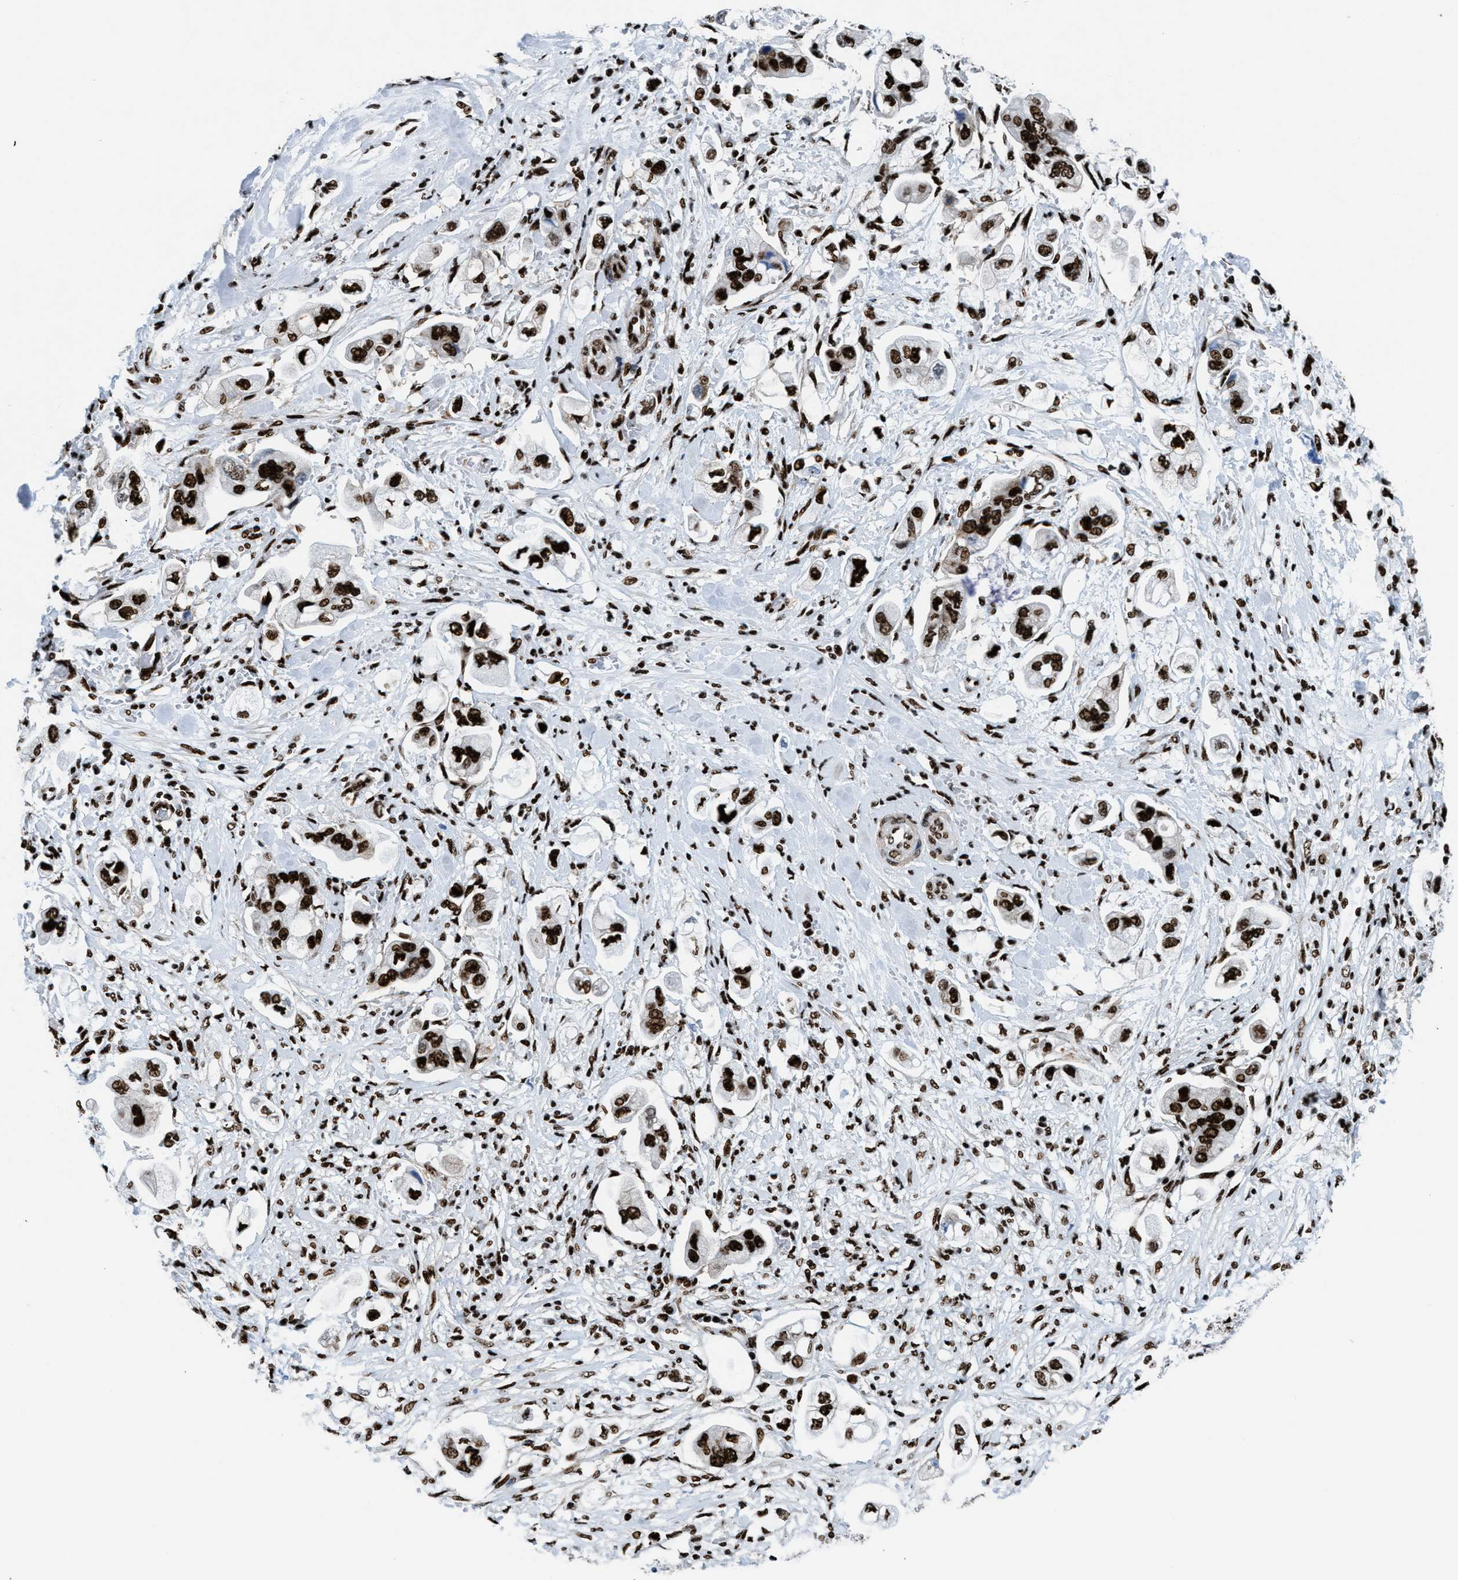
{"staining": {"intensity": "strong", "quantity": ">75%", "location": "nuclear"}, "tissue": "stomach cancer", "cell_type": "Tumor cells", "image_type": "cancer", "snomed": [{"axis": "morphology", "description": "Adenocarcinoma, NOS"}, {"axis": "topography", "description": "Stomach"}], "caption": "A high-resolution image shows immunohistochemistry staining of stomach adenocarcinoma, which displays strong nuclear expression in approximately >75% of tumor cells.", "gene": "NONO", "patient": {"sex": "male", "age": 62}}